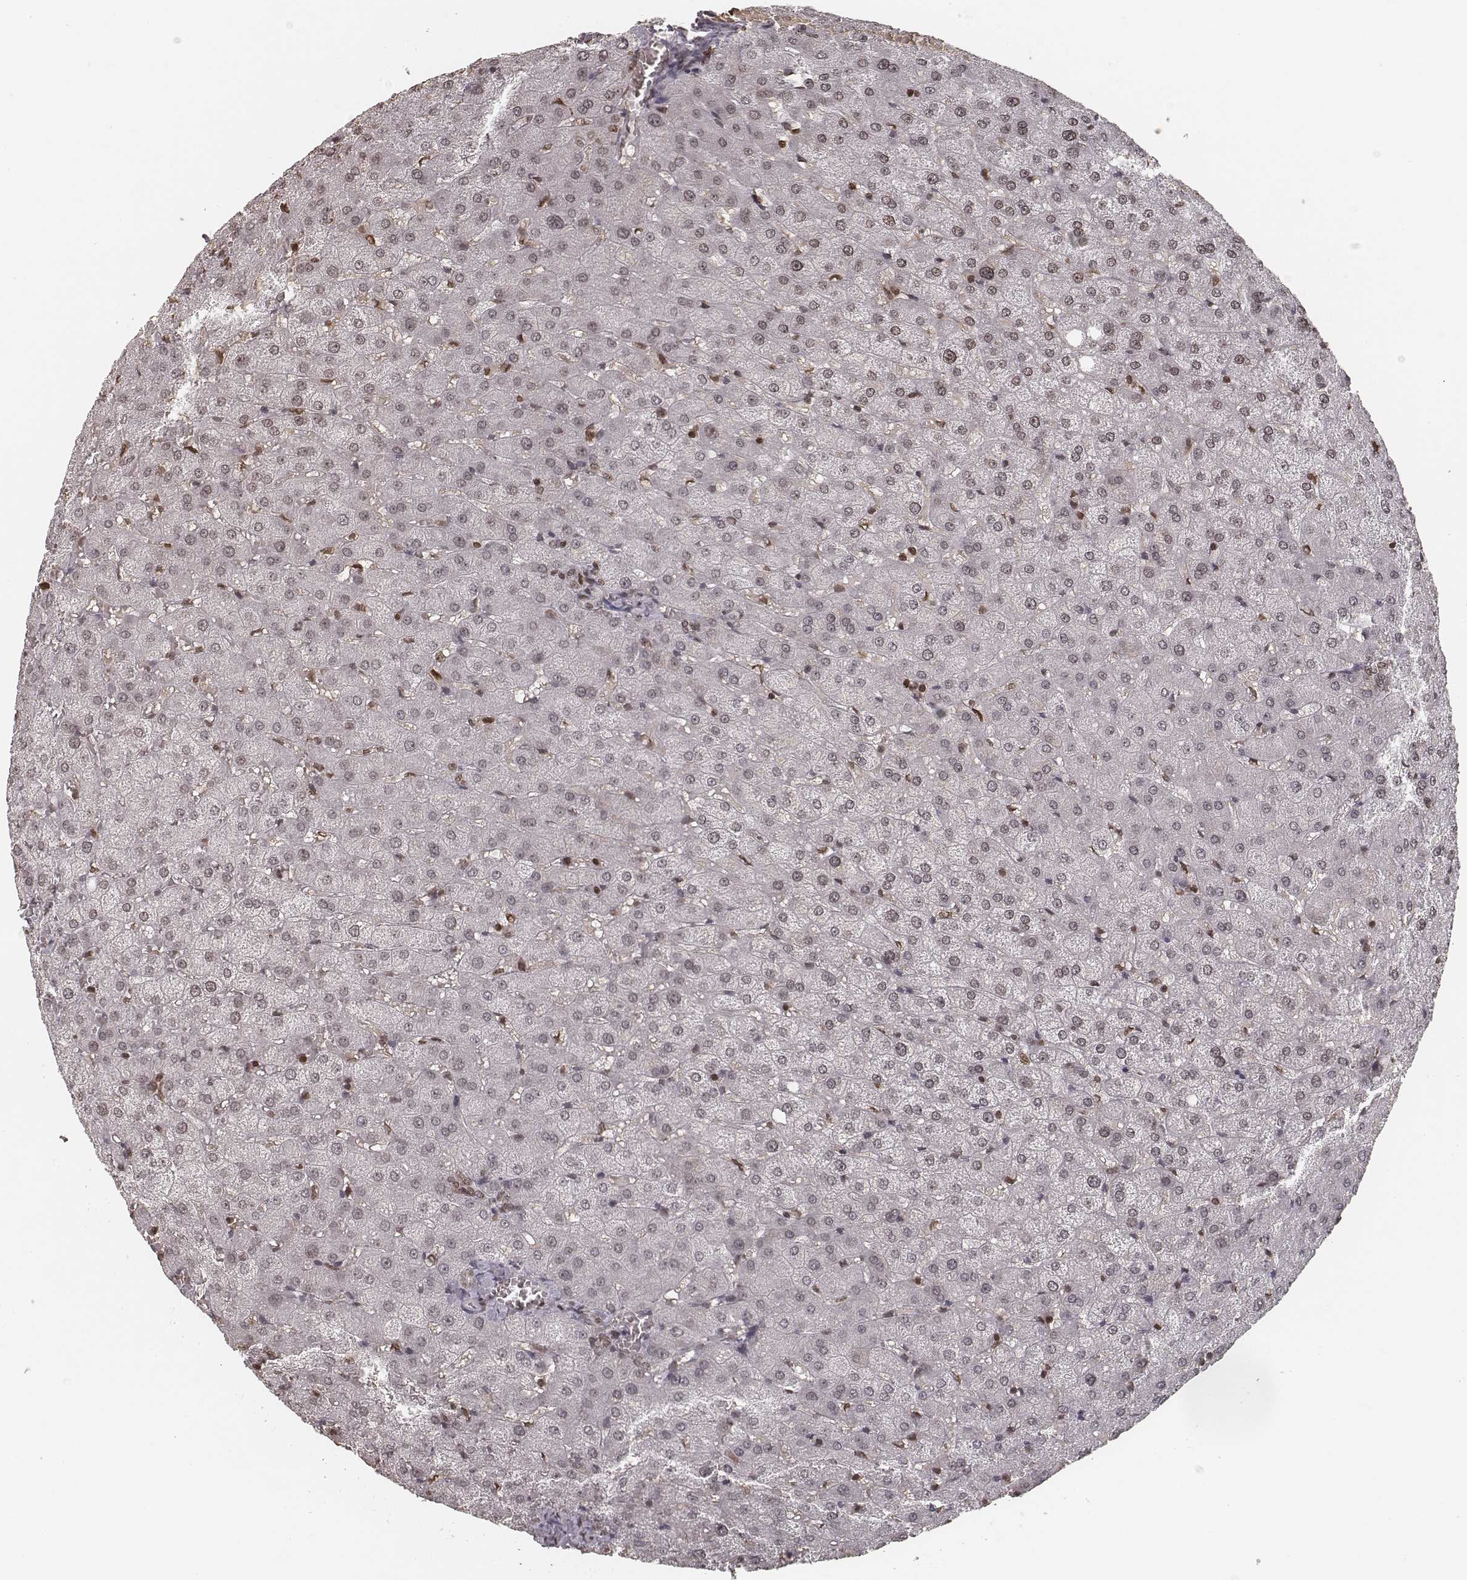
{"staining": {"intensity": "weak", "quantity": ">75%", "location": "nuclear"}, "tissue": "liver", "cell_type": "Cholangiocytes", "image_type": "normal", "snomed": [{"axis": "morphology", "description": "Normal tissue, NOS"}, {"axis": "topography", "description": "Liver"}], "caption": "This image shows immunohistochemistry staining of unremarkable liver, with low weak nuclear expression in approximately >75% of cholangiocytes.", "gene": "HMGA2", "patient": {"sex": "female", "age": 50}}